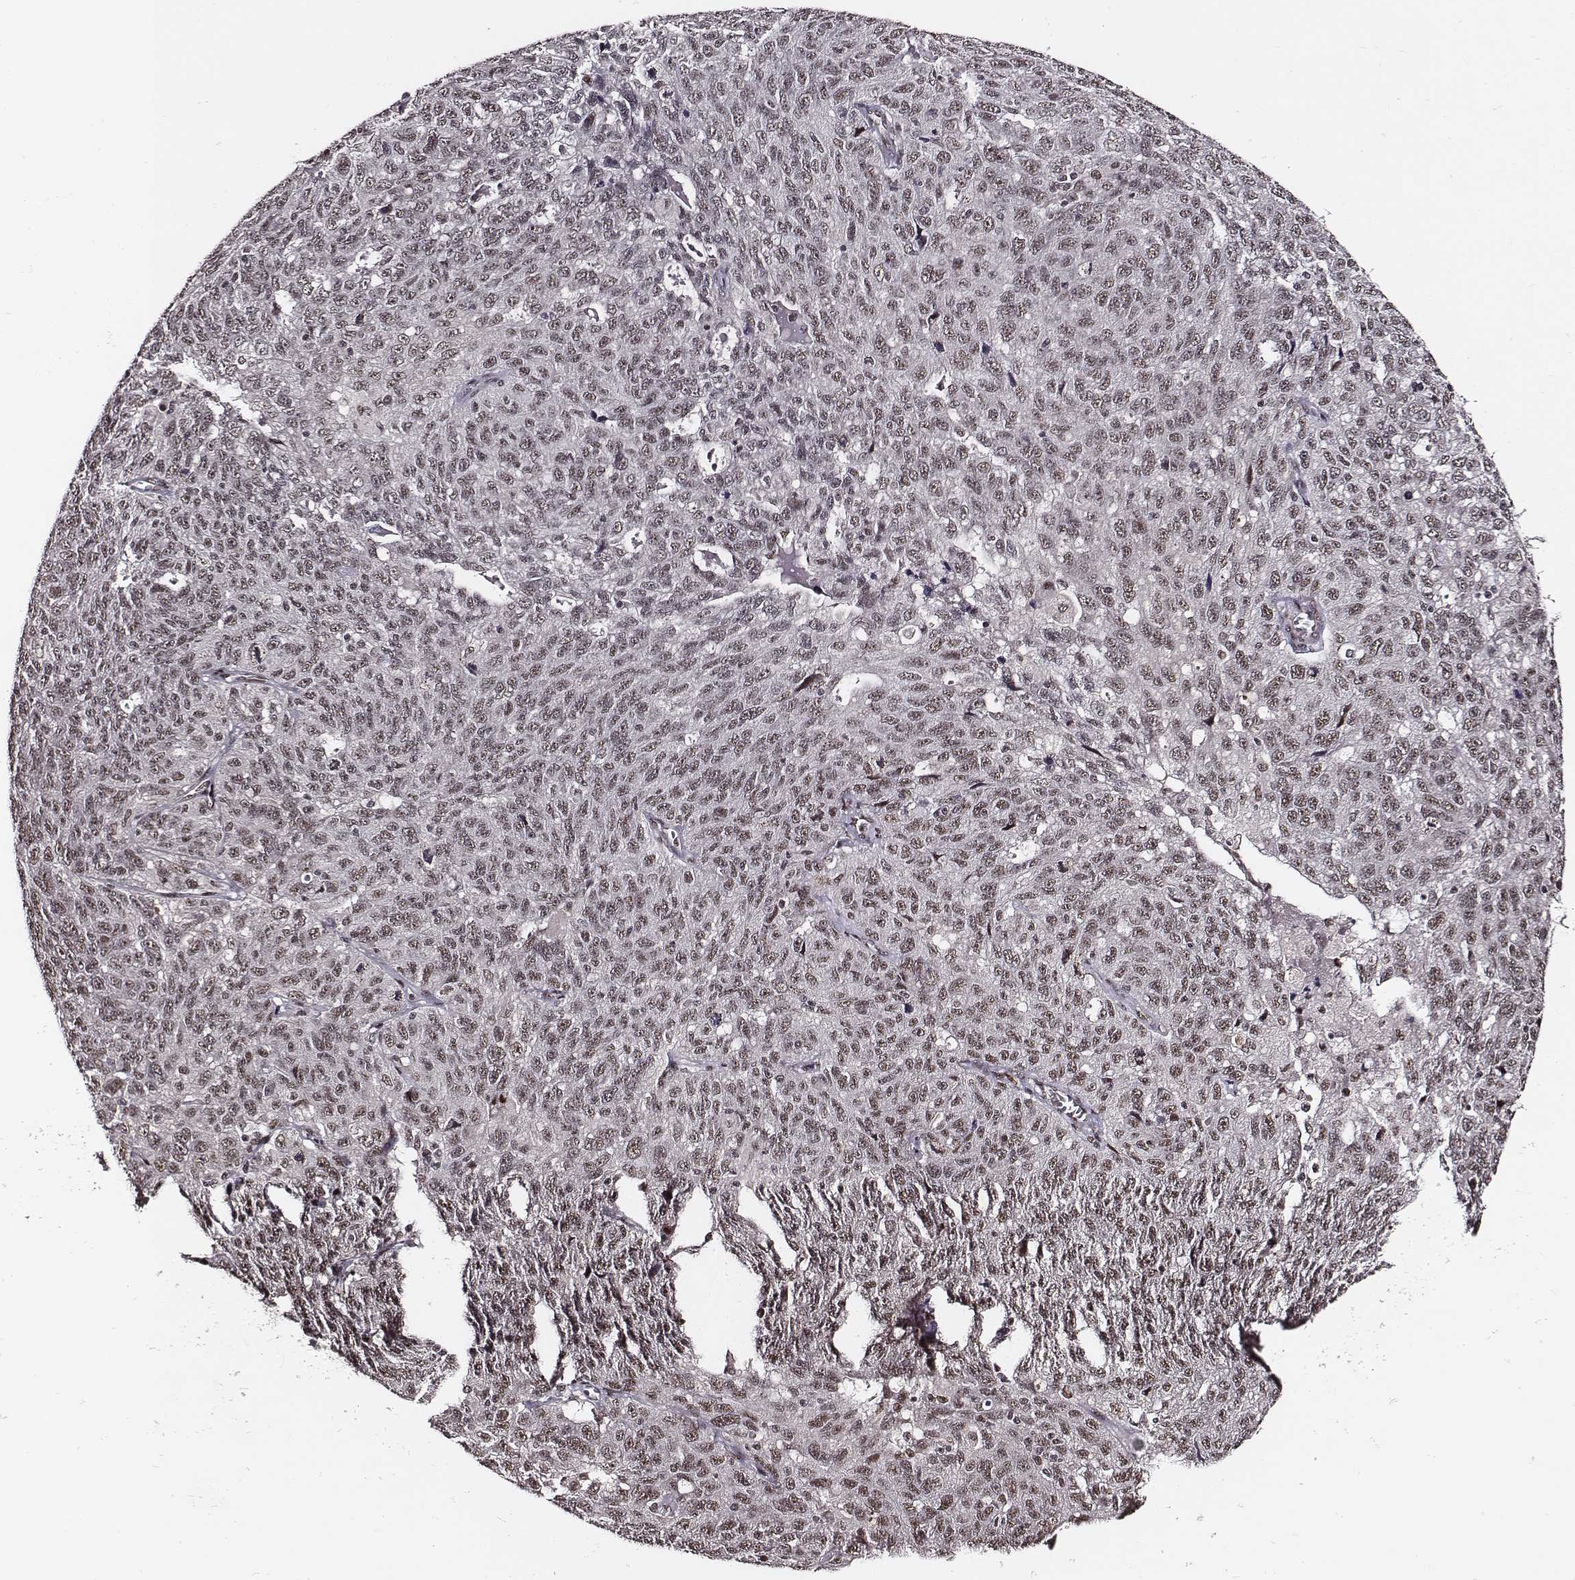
{"staining": {"intensity": "weak", "quantity": ">75%", "location": "nuclear"}, "tissue": "ovarian cancer", "cell_type": "Tumor cells", "image_type": "cancer", "snomed": [{"axis": "morphology", "description": "Cystadenocarcinoma, serous, NOS"}, {"axis": "topography", "description": "Ovary"}], "caption": "Protein expression analysis of ovarian cancer (serous cystadenocarcinoma) shows weak nuclear positivity in approximately >75% of tumor cells.", "gene": "PPARA", "patient": {"sex": "female", "age": 71}}